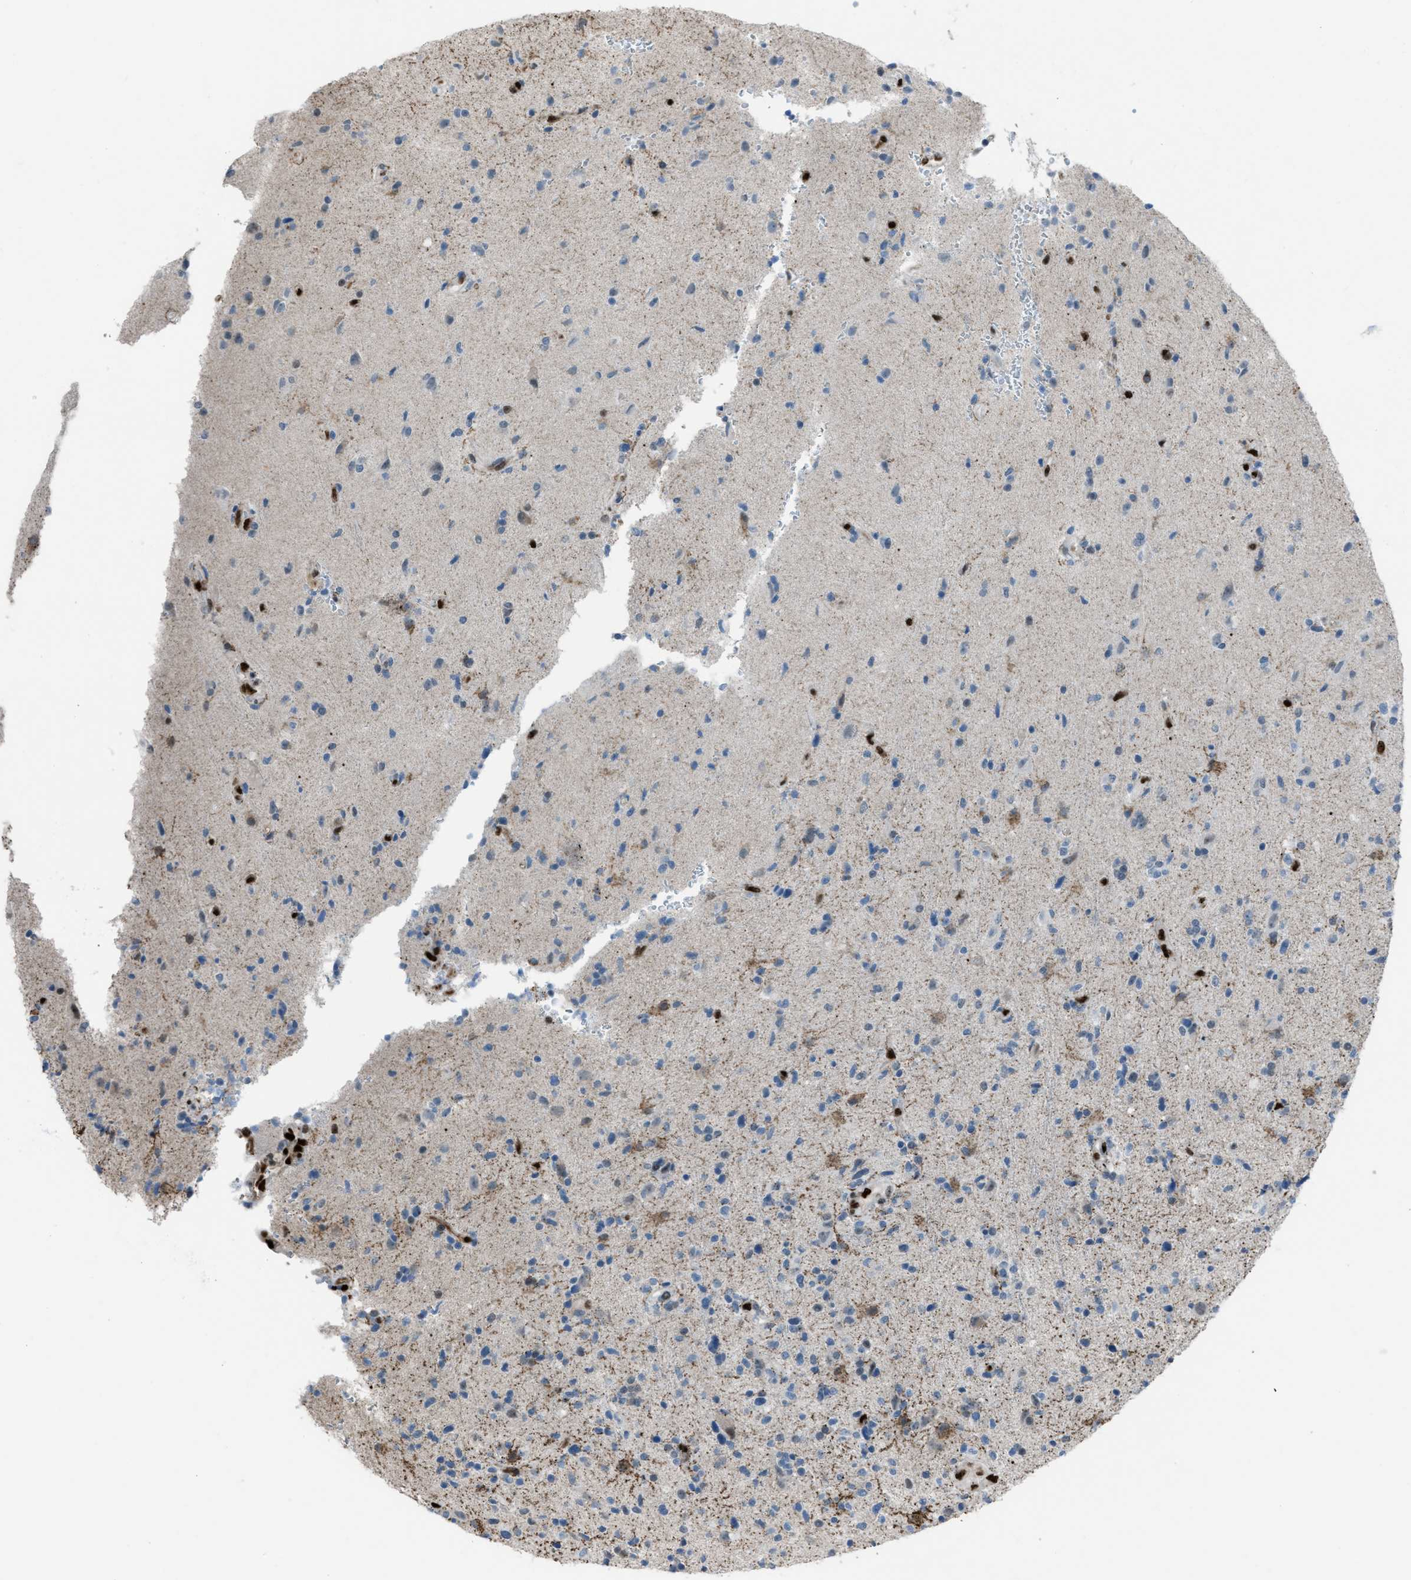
{"staining": {"intensity": "moderate", "quantity": "<25%", "location": "nuclear"}, "tissue": "glioma", "cell_type": "Tumor cells", "image_type": "cancer", "snomed": [{"axis": "morphology", "description": "Glioma, malignant, High grade"}, {"axis": "topography", "description": "Brain"}], "caption": "A brown stain labels moderate nuclear expression of a protein in glioma tumor cells.", "gene": "SLFN5", "patient": {"sex": "male", "age": 72}}